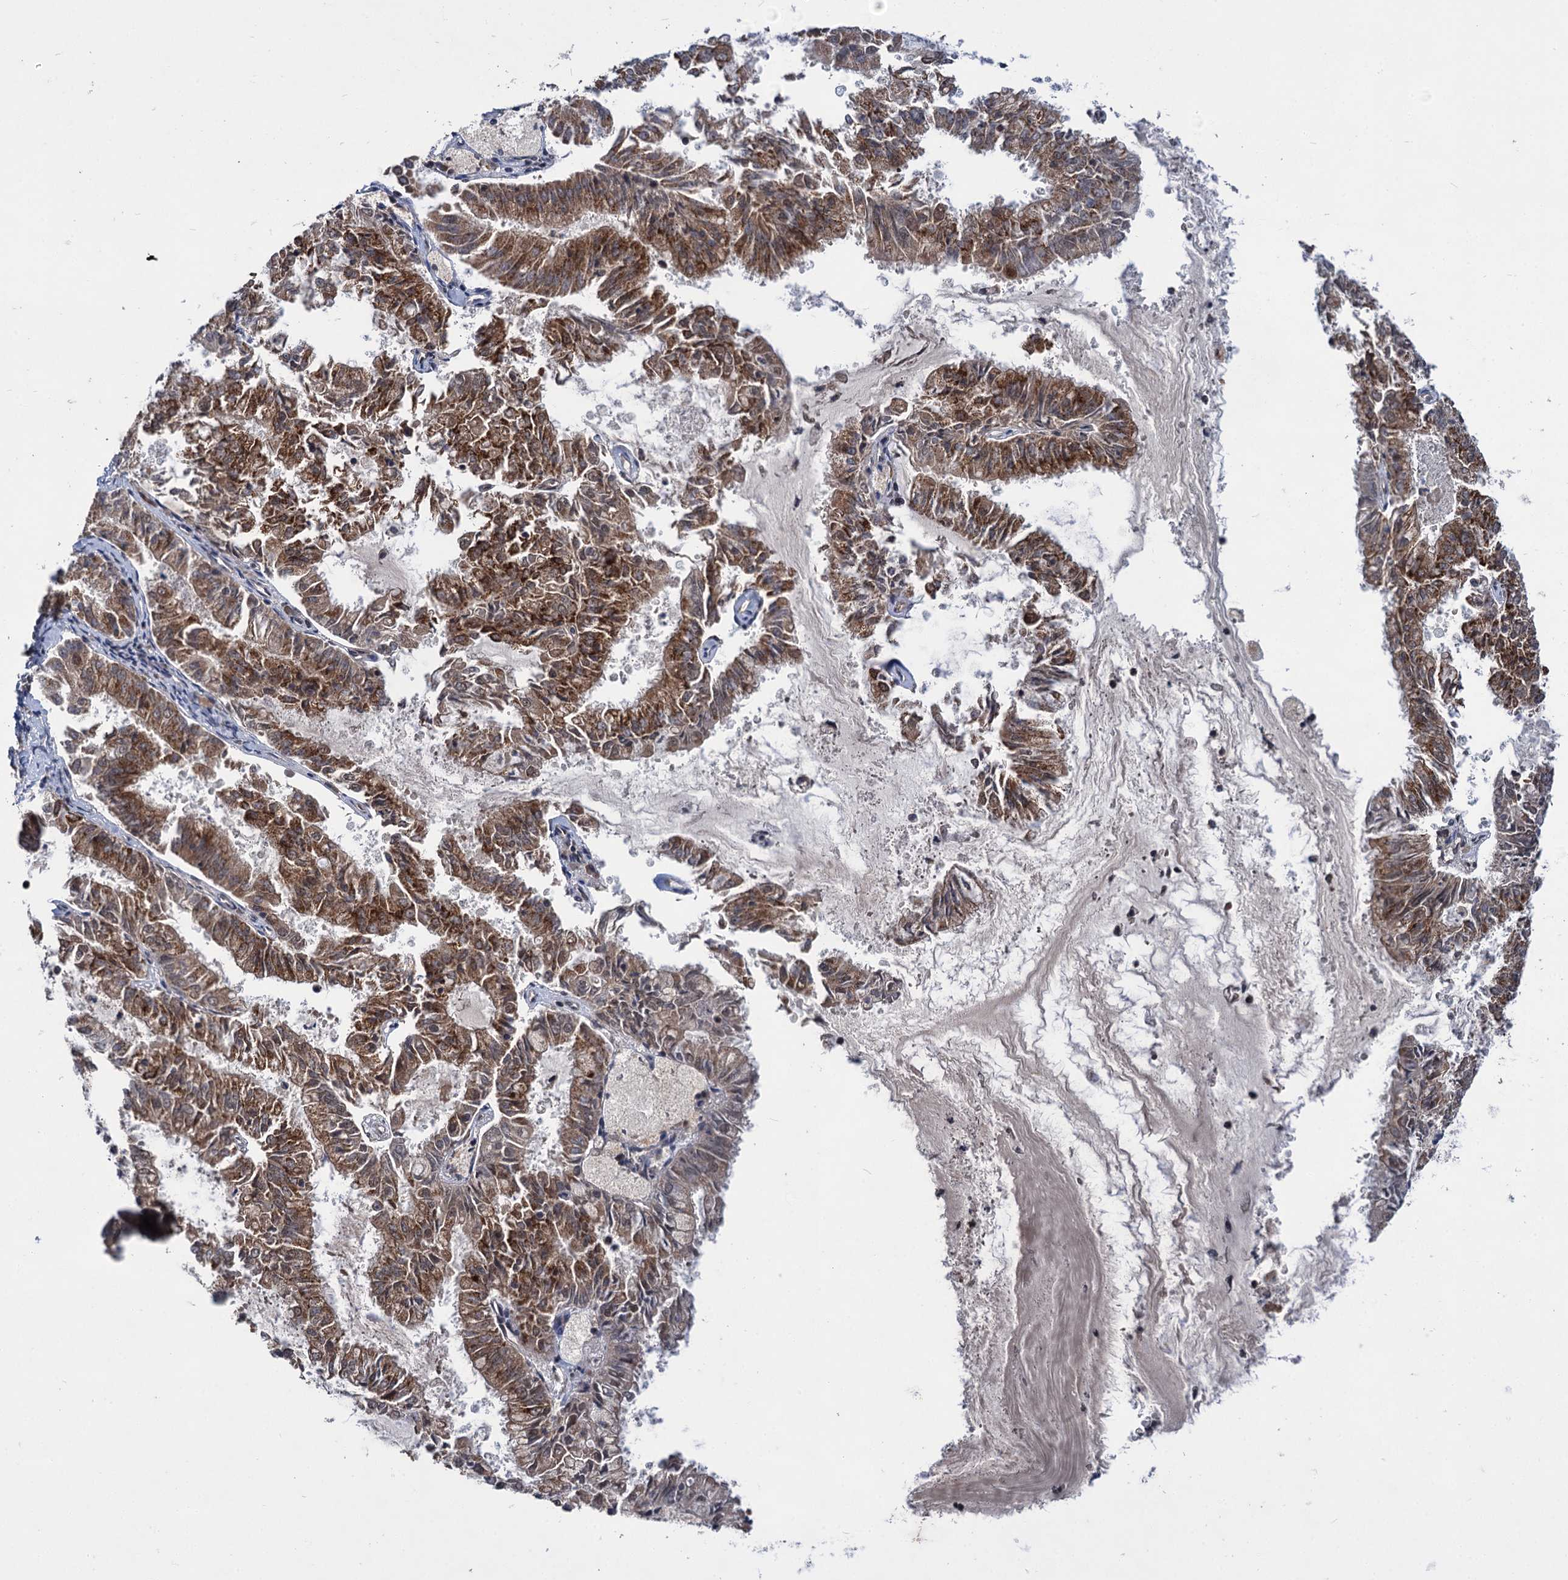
{"staining": {"intensity": "moderate", "quantity": ">75%", "location": "cytoplasmic/membranous"}, "tissue": "endometrial cancer", "cell_type": "Tumor cells", "image_type": "cancer", "snomed": [{"axis": "morphology", "description": "Adenocarcinoma, NOS"}, {"axis": "topography", "description": "Endometrium"}], "caption": "DAB immunohistochemical staining of adenocarcinoma (endometrial) shows moderate cytoplasmic/membranous protein expression in approximately >75% of tumor cells.", "gene": "ABLIM1", "patient": {"sex": "female", "age": 57}}